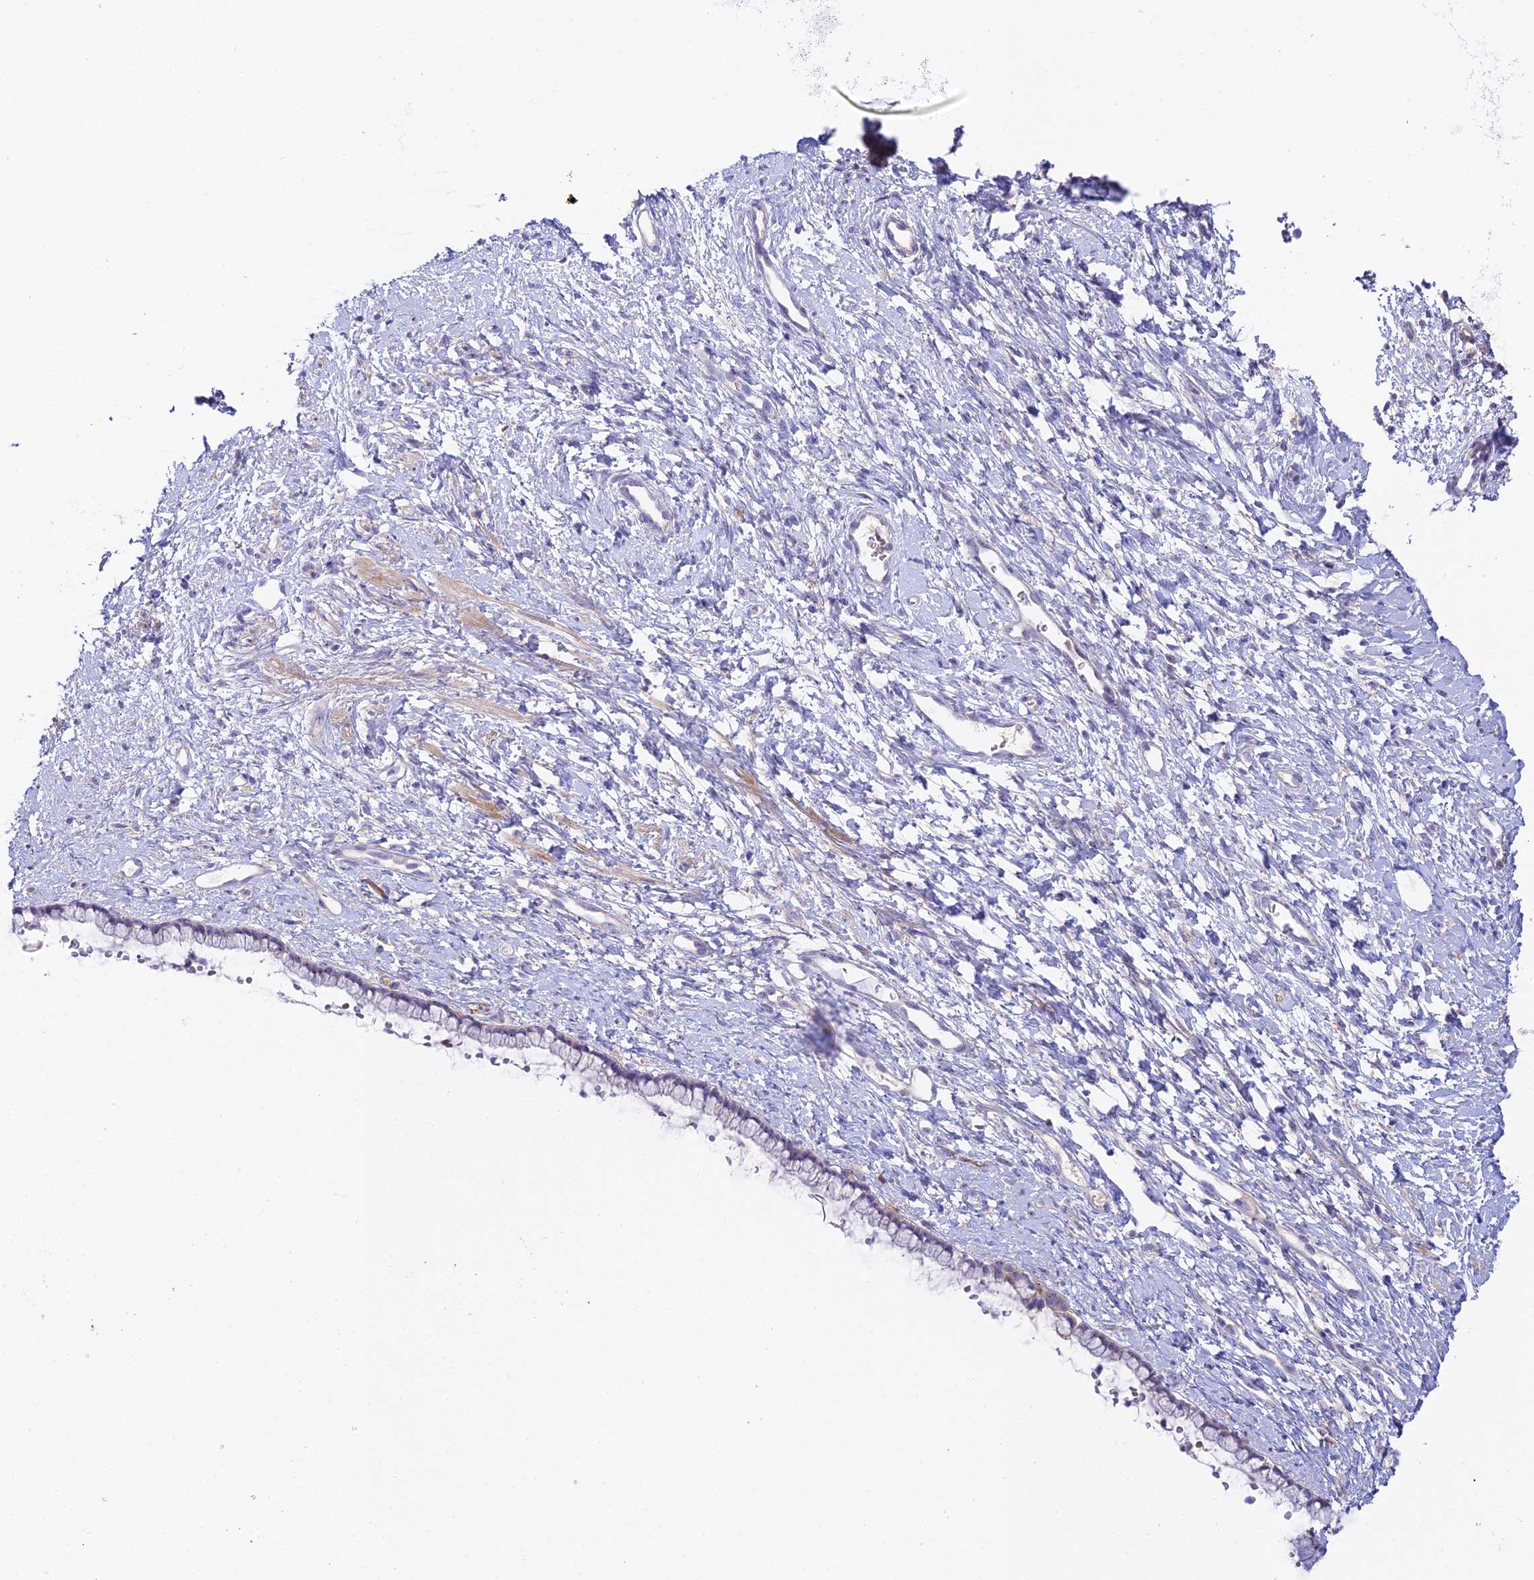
{"staining": {"intensity": "negative", "quantity": "none", "location": "none"}, "tissue": "cervix", "cell_type": "Glandular cells", "image_type": "normal", "snomed": [{"axis": "morphology", "description": "Normal tissue, NOS"}, {"axis": "topography", "description": "Cervix"}], "caption": "A high-resolution image shows immunohistochemistry (IHC) staining of normal cervix, which reveals no significant staining in glandular cells. (DAB immunohistochemistry with hematoxylin counter stain).", "gene": "DUSP29", "patient": {"sex": "female", "age": 57}}